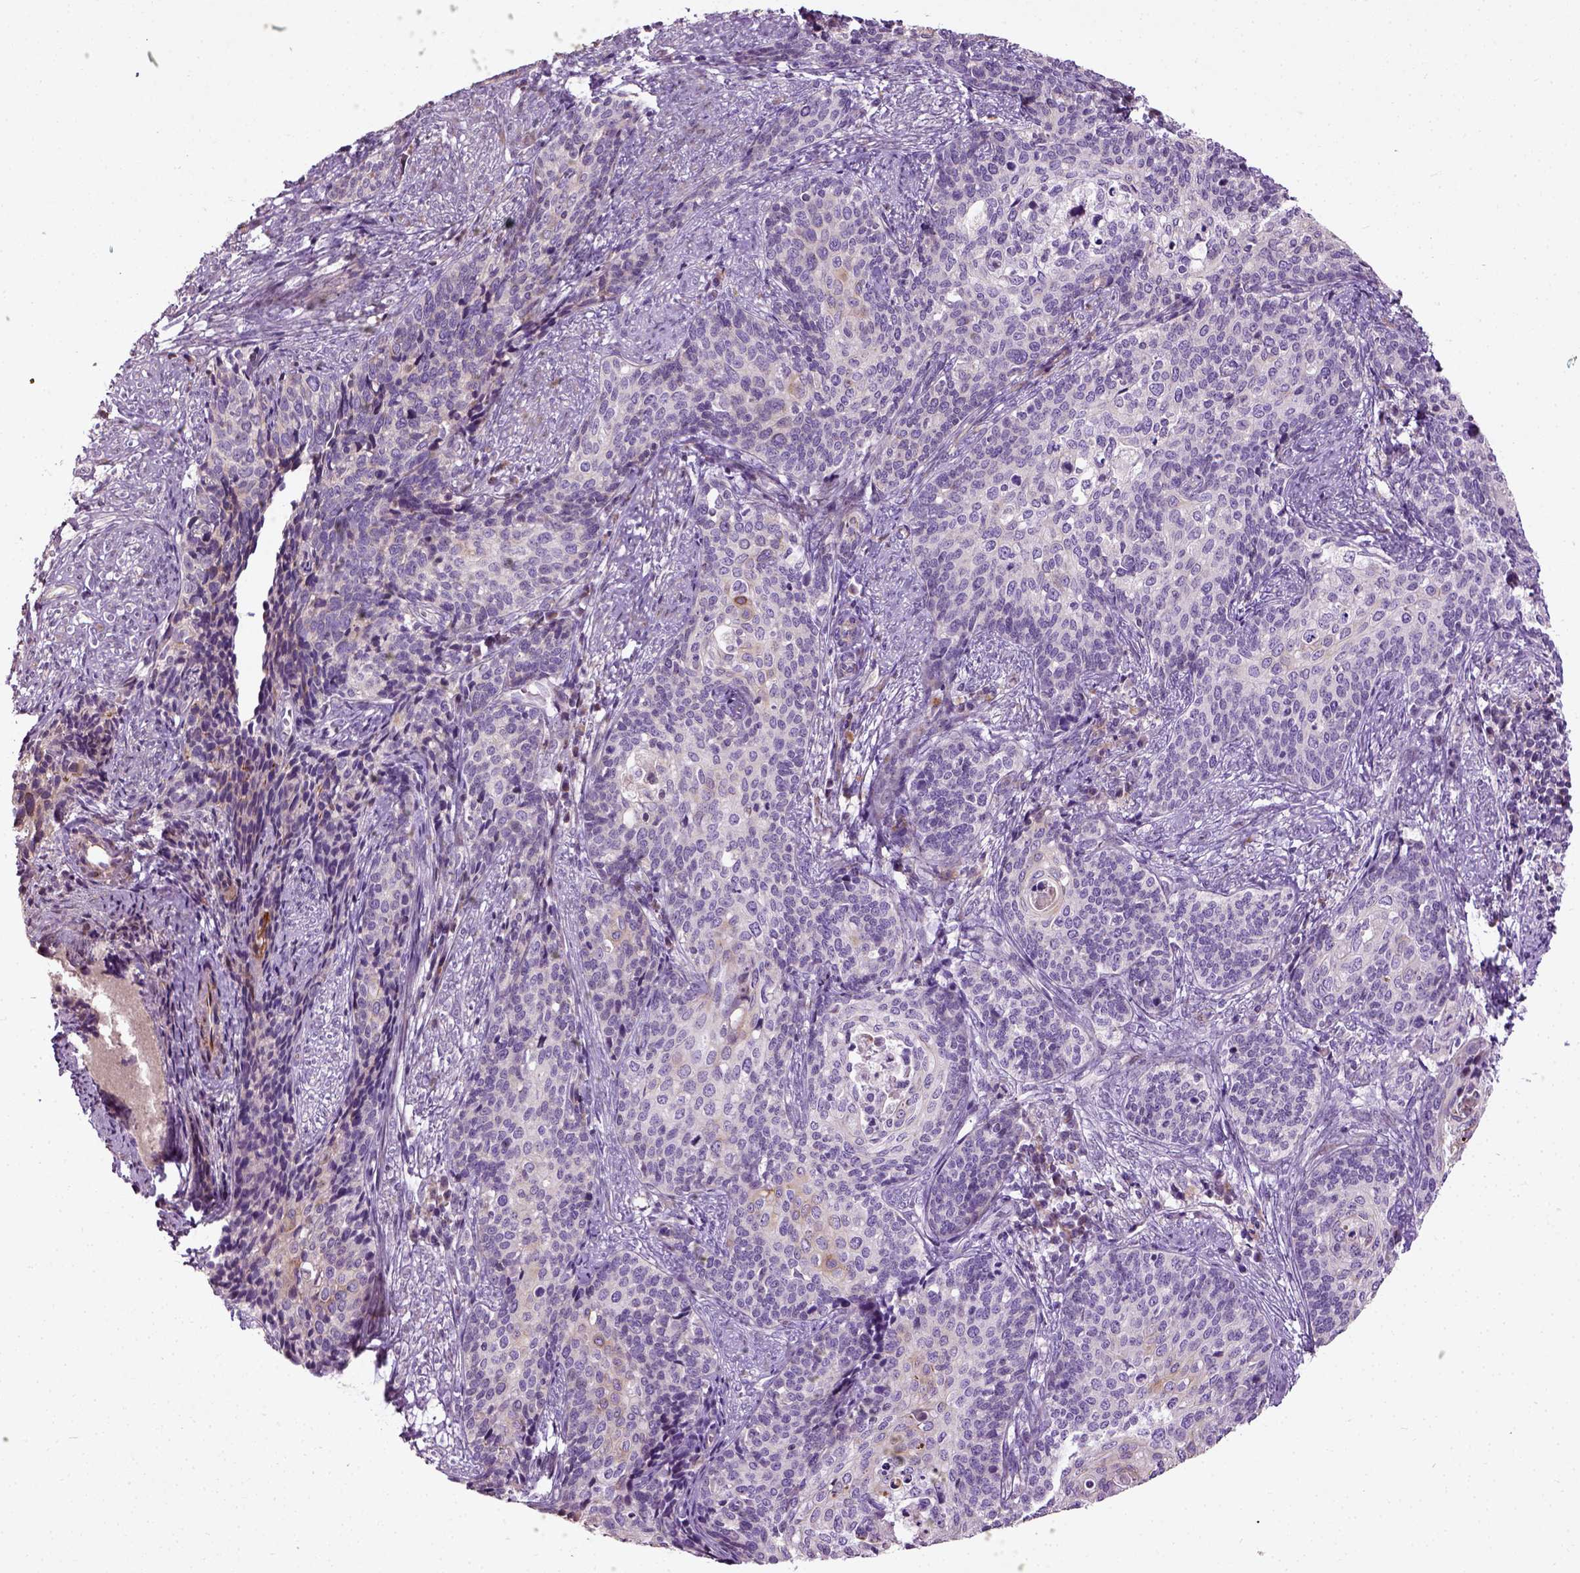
{"staining": {"intensity": "weak", "quantity": "<25%", "location": "cytoplasmic/membranous"}, "tissue": "cervical cancer", "cell_type": "Tumor cells", "image_type": "cancer", "snomed": [{"axis": "morphology", "description": "Squamous cell carcinoma, NOS"}, {"axis": "topography", "description": "Cervix"}], "caption": "This is an IHC image of cervical cancer (squamous cell carcinoma). There is no positivity in tumor cells.", "gene": "PKP3", "patient": {"sex": "female", "age": 39}}